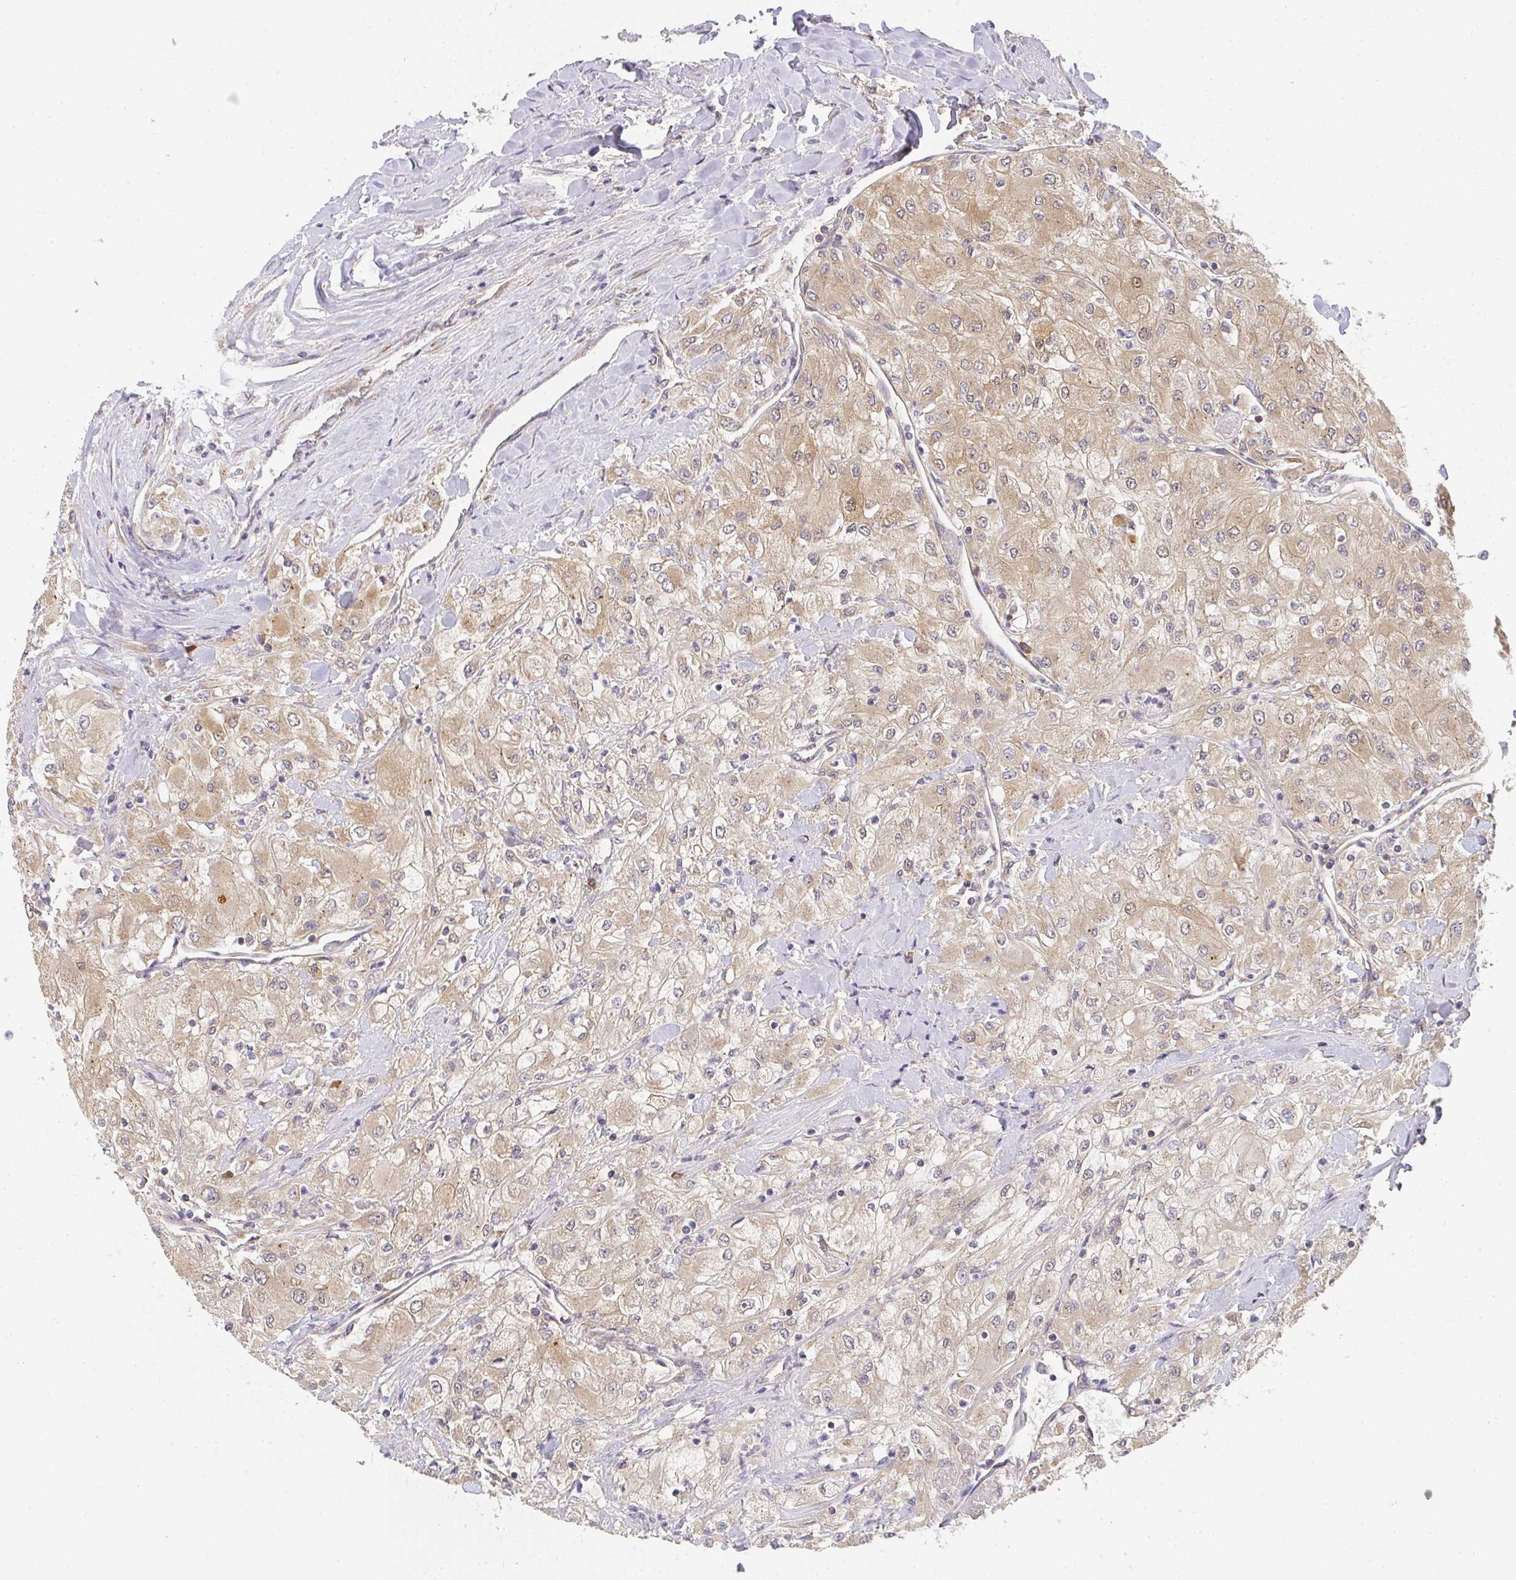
{"staining": {"intensity": "weak", "quantity": "25%-75%", "location": "cytoplasmic/membranous"}, "tissue": "renal cancer", "cell_type": "Tumor cells", "image_type": "cancer", "snomed": [{"axis": "morphology", "description": "Adenocarcinoma, NOS"}, {"axis": "topography", "description": "Kidney"}], "caption": "IHC of renal adenocarcinoma shows low levels of weak cytoplasmic/membranous expression in about 25%-75% of tumor cells. The protein of interest is shown in brown color, while the nuclei are stained blue.", "gene": "SLC35B3", "patient": {"sex": "male", "age": 80}}